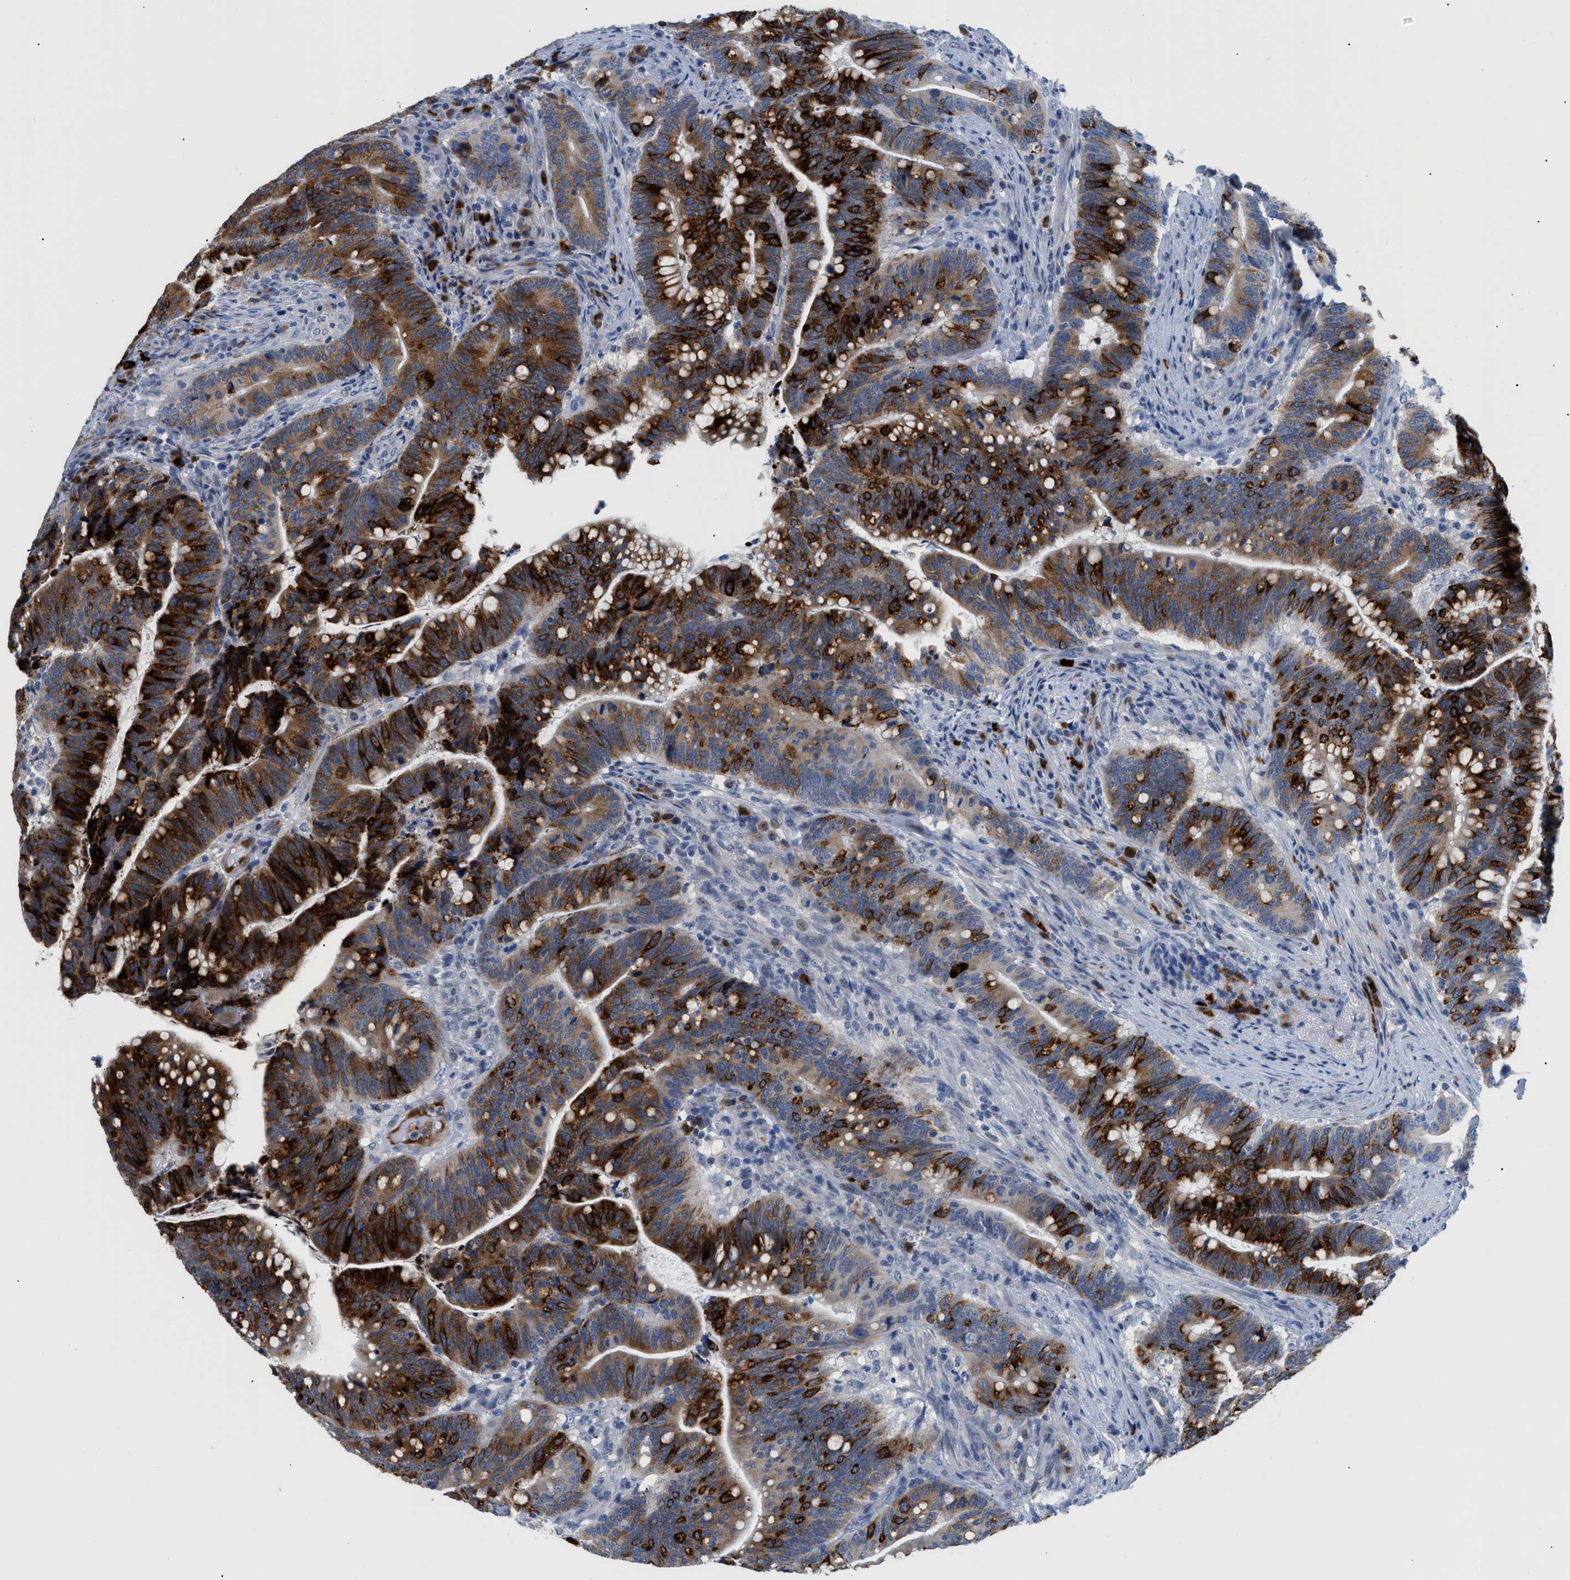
{"staining": {"intensity": "strong", "quantity": "25%-75%", "location": "cytoplasmic/membranous"}, "tissue": "colorectal cancer", "cell_type": "Tumor cells", "image_type": "cancer", "snomed": [{"axis": "morphology", "description": "Normal tissue, NOS"}, {"axis": "morphology", "description": "Adenocarcinoma, NOS"}, {"axis": "topography", "description": "Colon"}], "caption": "Immunohistochemistry (IHC) staining of colorectal adenocarcinoma, which displays high levels of strong cytoplasmic/membranous expression in approximately 25%-75% of tumor cells indicating strong cytoplasmic/membranous protein staining. The staining was performed using DAB (3,3'-diaminobenzidine) (brown) for protein detection and nuclei were counterstained in hematoxylin (blue).", "gene": "OR9K2", "patient": {"sex": "female", "age": 66}}